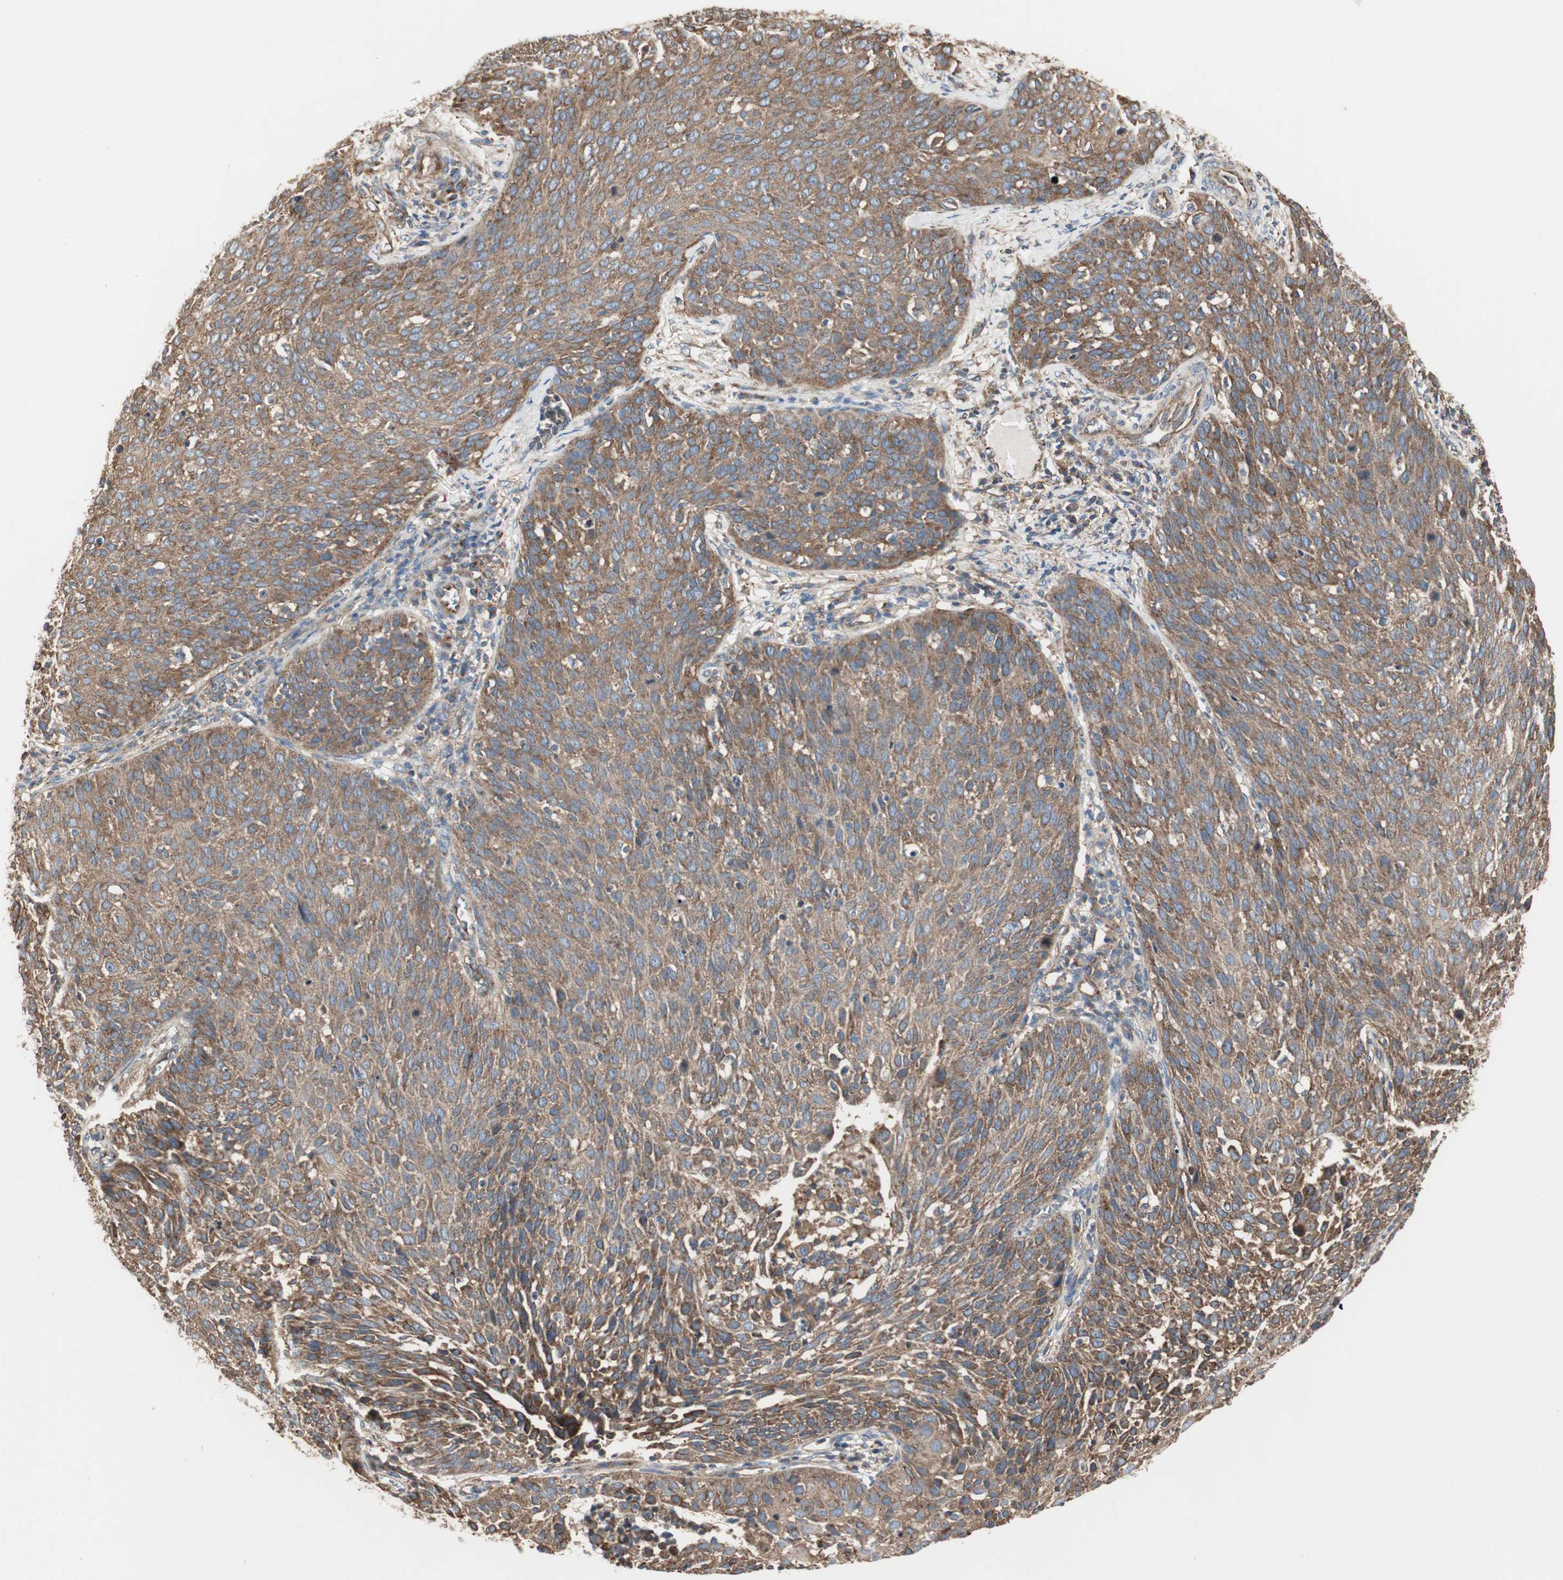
{"staining": {"intensity": "moderate", "quantity": ">75%", "location": "cytoplasmic/membranous"}, "tissue": "cervical cancer", "cell_type": "Tumor cells", "image_type": "cancer", "snomed": [{"axis": "morphology", "description": "Squamous cell carcinoma, NOS"}, {"axis": "topography", "description": "Cervix"}], "caption": "Cervical cancer was stained to show a protein in brown. There is medium levels of moderate cytoplasmic/membranous positivity in approximately >75% of tumor cells.", "gene": "H6PD", "patient": {"sex": "female", "age": 38}}